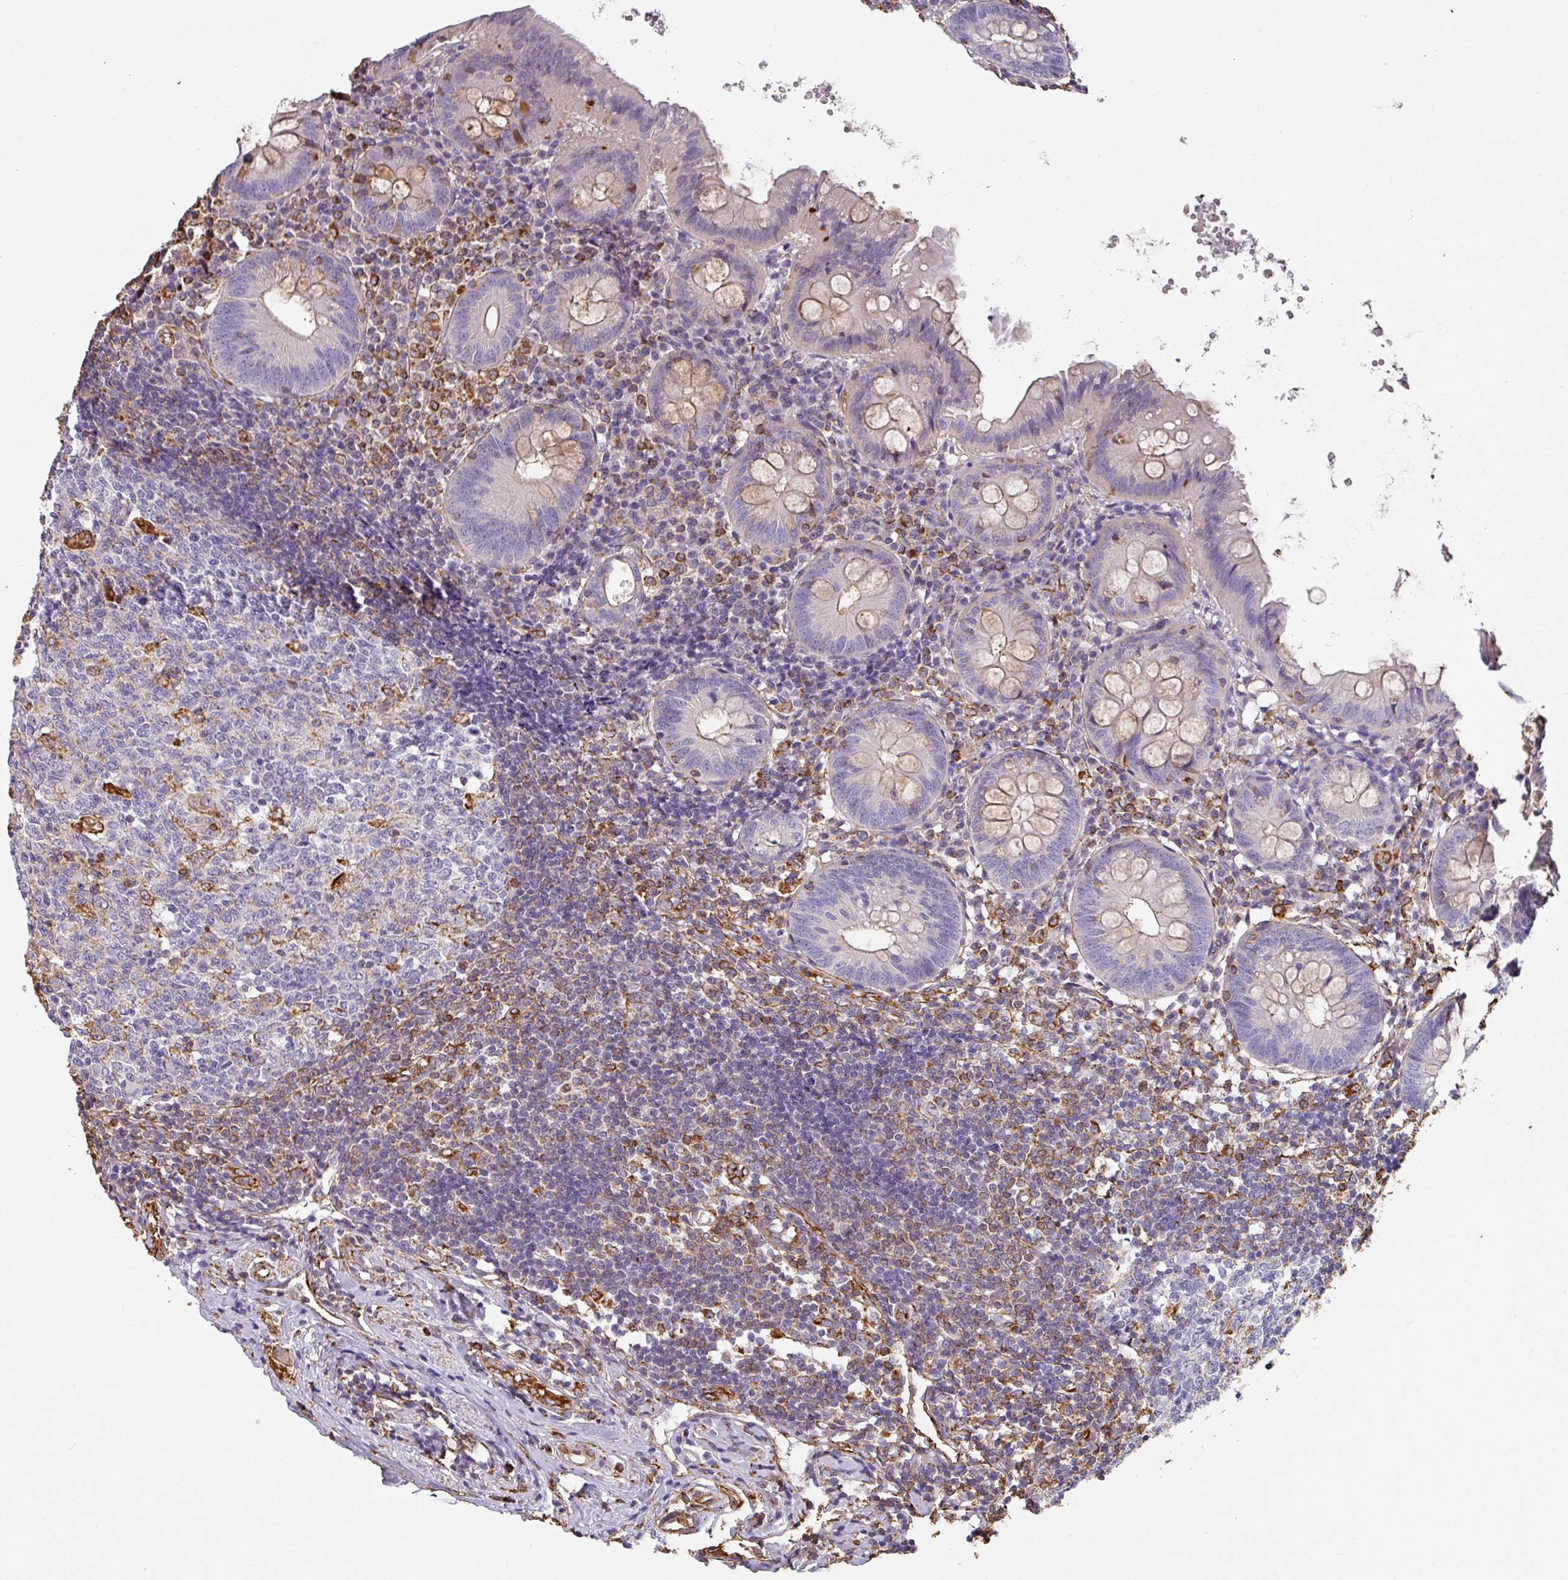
{"staining": {"intensity": "weak", "quantity": "<25%", "location": "cytoplasmic/membranous"}, "tissue": "appendix", "cell_type": "Glandular cells", "image_type": "normal", "snomed": [{"axis": "morphology", "description": "Normal tissue, NOS"}, {"axis": "topography", "description": "Appendix"}], "caption": "The photomicrograph shows no staining of glandular cells in normal appendix.", "gene": "ZNF280C", "patient": {"sex": "female", "age": 54}}